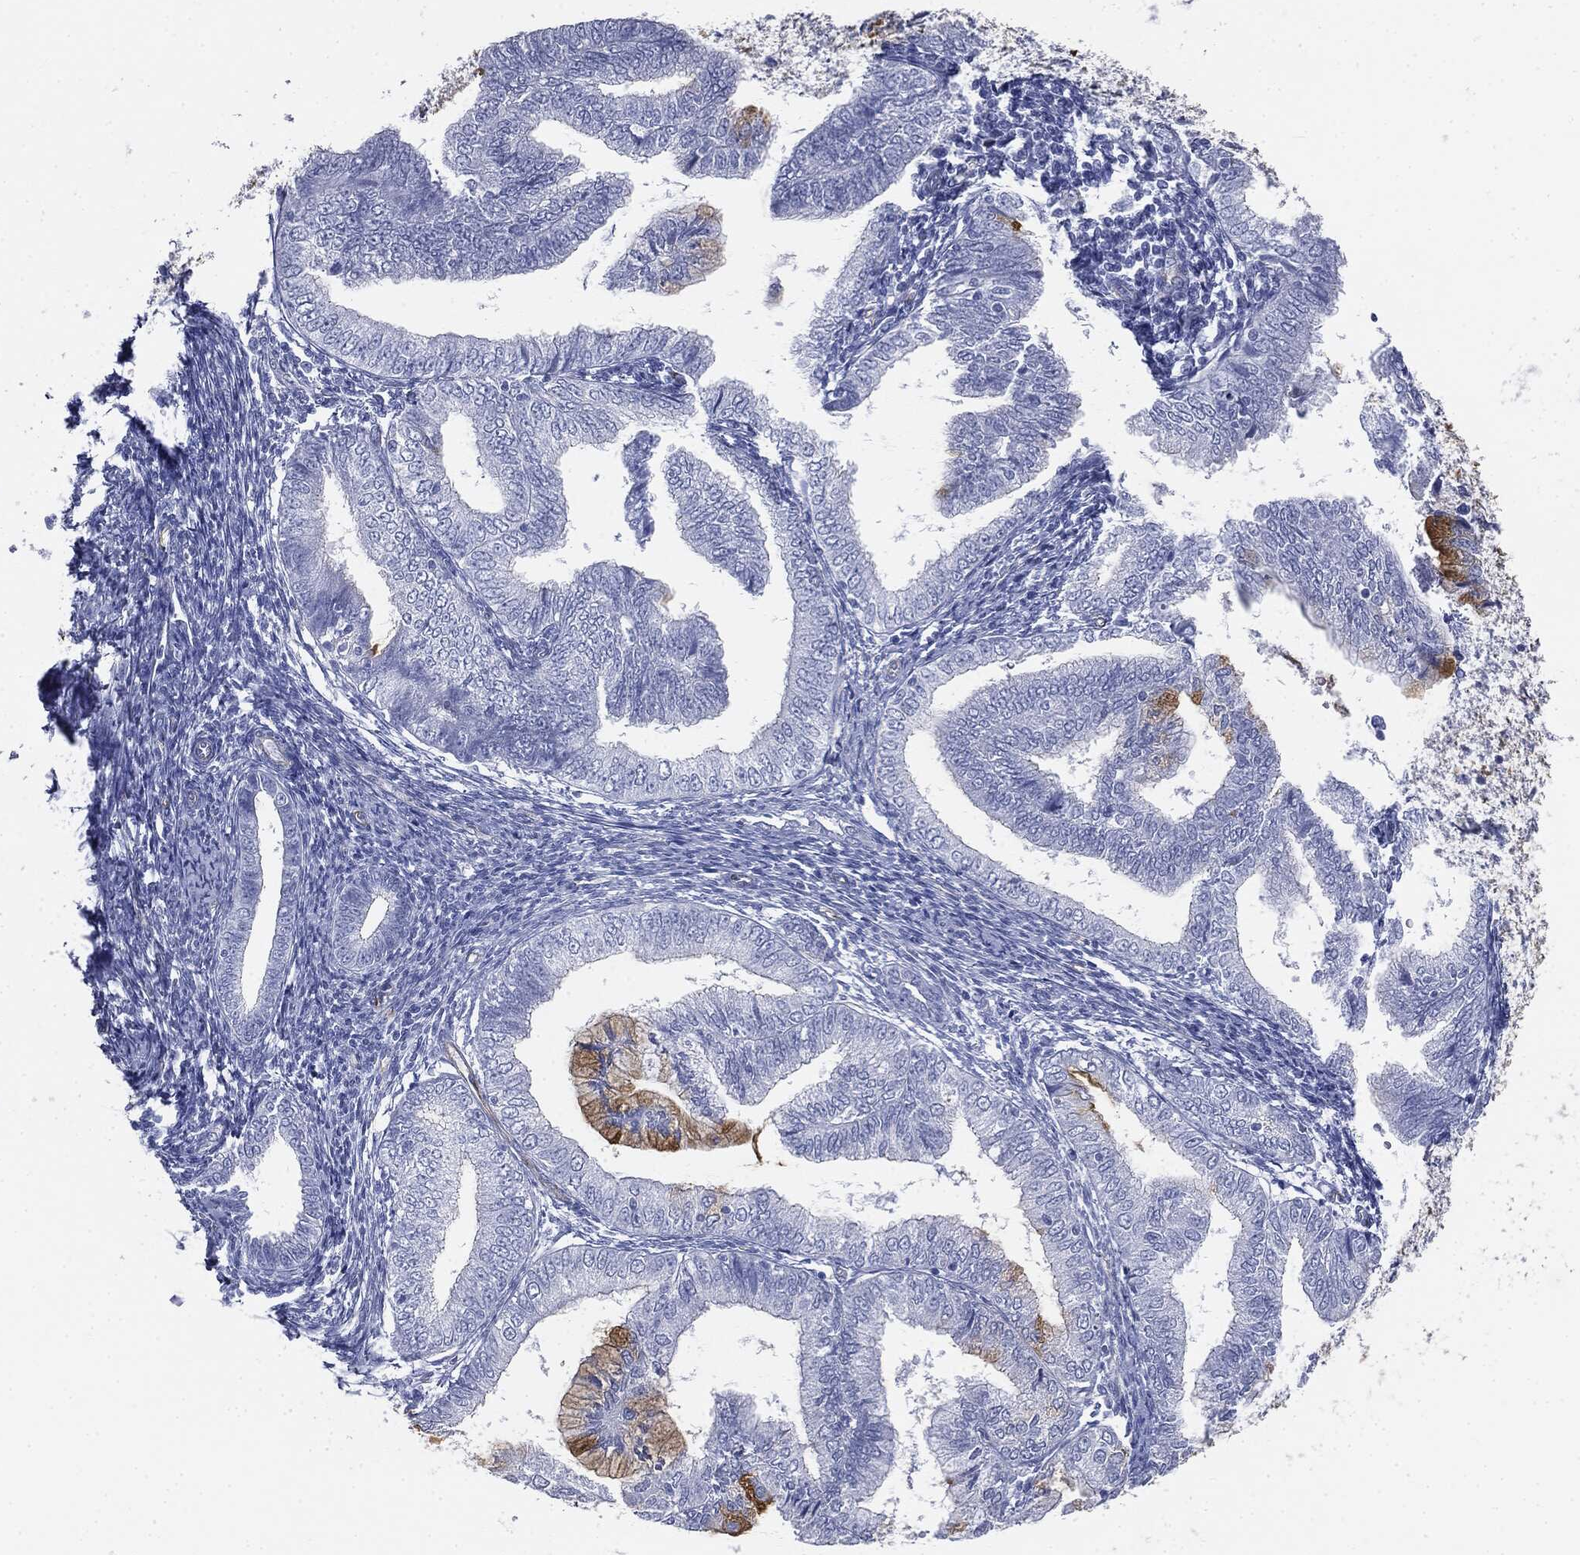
{"staining": {"intensity": "moderate", "quantity": "<25%", "location": "cytoplasmic/membranous"}, "tissue": "endometrial cancer", "cell_type": "Tumor cells", "image_type": "cancer", "snomed": [{"axis": "morphology", "description": "Adenocarcinoma, NOS"}, {"axis": "topography", "description": "Endometrium"}], "caption": "IHC staining of endometrial cancer, which displays low levels of moderate cytoplasmic/membranous expression in about <25% of tumor cells indicating moderate cytoplasmic/membranous protein staining. The staining was performed using DAB (brown) for protein detection and nuclei were counterstained in hematoxylin (blue).", "gene": "MUC5AC", "patient": {"sex": "female", "age": 56}}